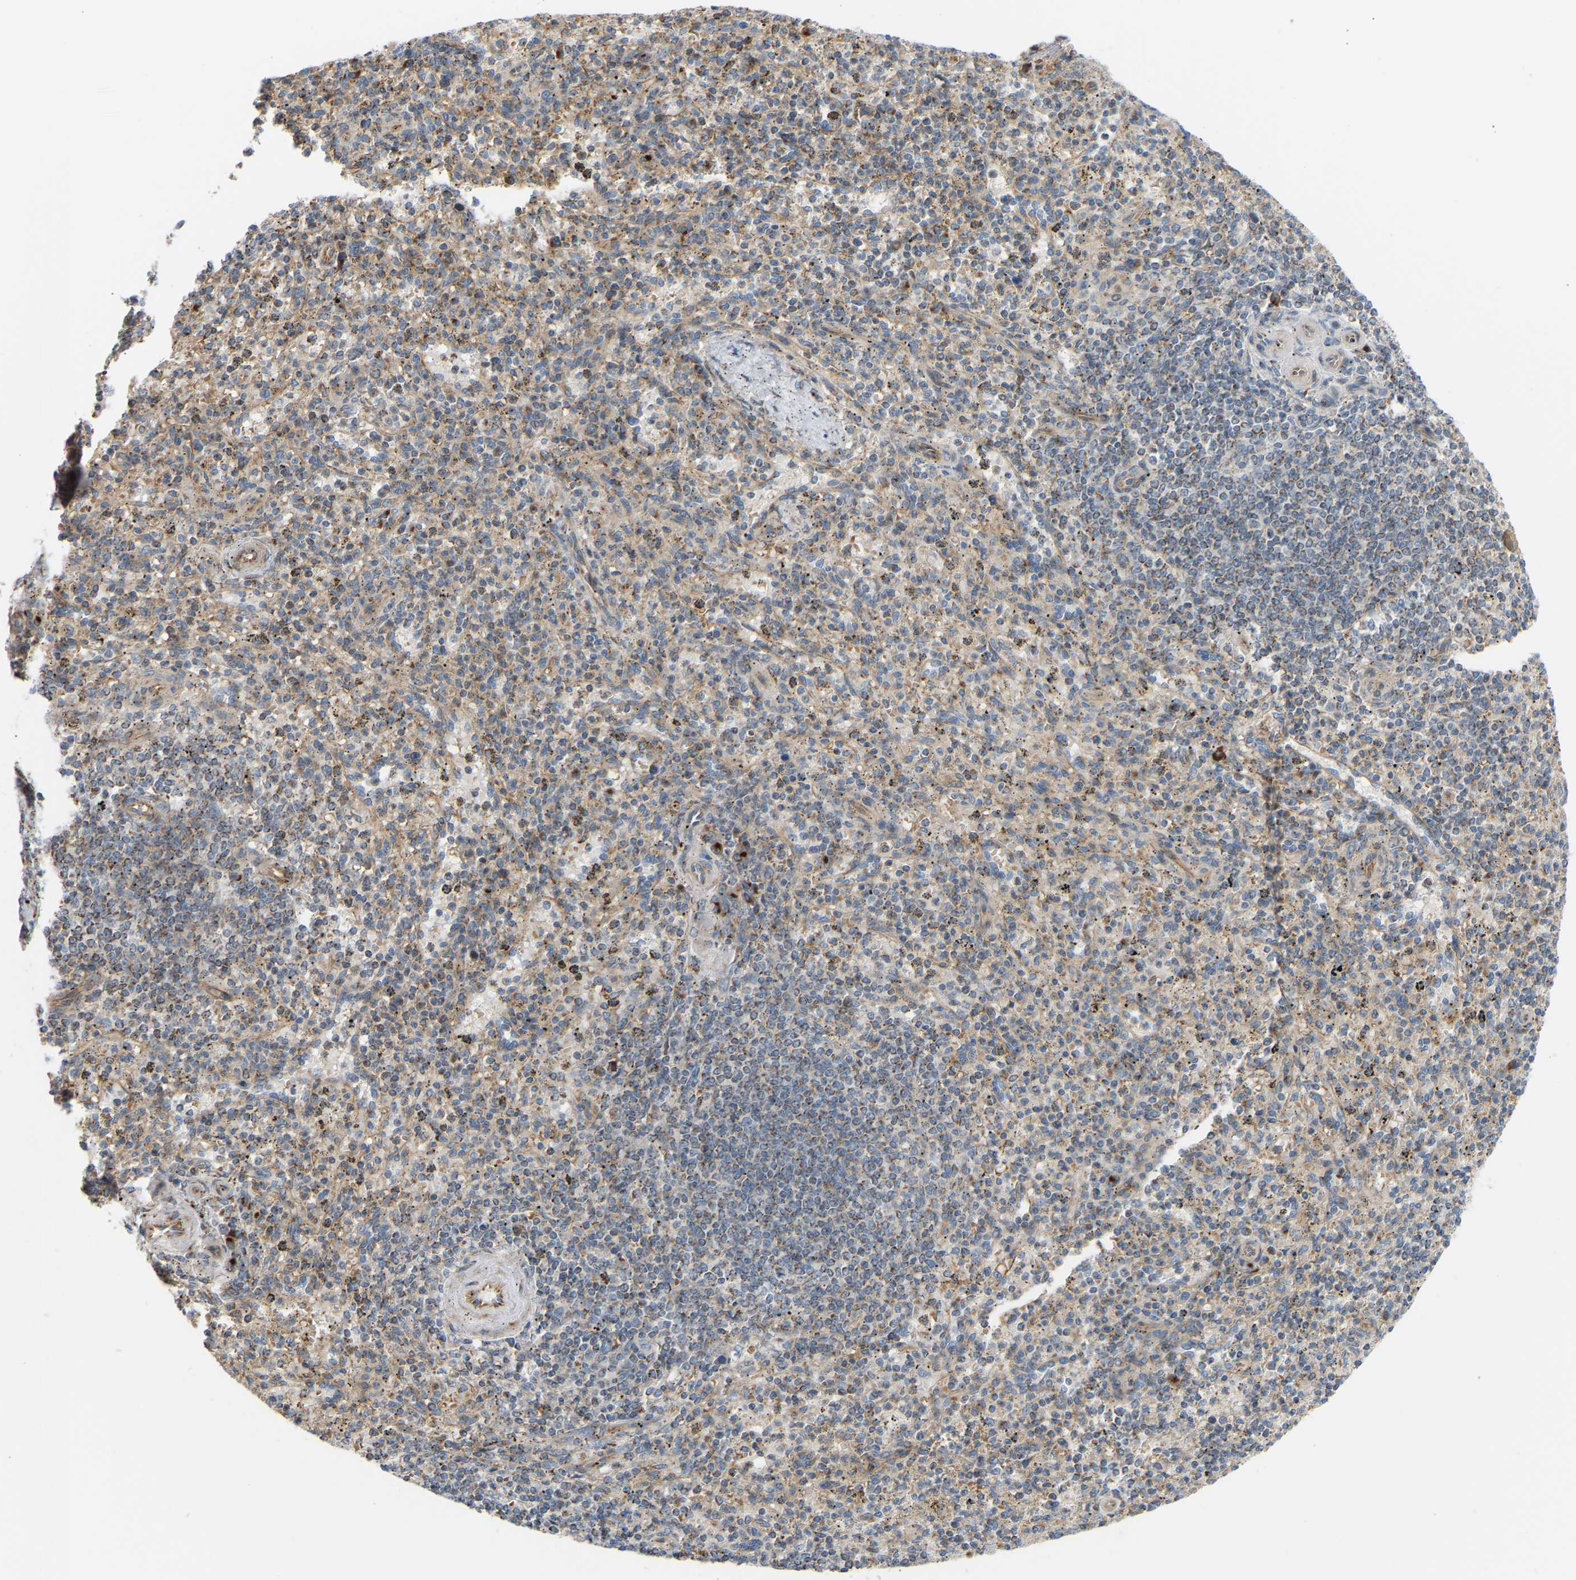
{"staining": {"intensity": "moderate", "quantity": "<25%", "location": "cytoplasmic/membranous"}, "tissue": "spleen", "cell_type": "Cells in red pulp", "image_type": "normal", "snomed": [{"axis": "morphology", "description": "Normal tissue, NOS"}, {"axis": "topography", "description": "Spleen"}], "caption": "Immunohistochemical staining of benign spleen demonstrates moderate cytoplasmic/membranous protein expression in about <25% of cells in red pulp.", "gene": "YIPF2", "patient": {"sex": "male", "age": 72}}